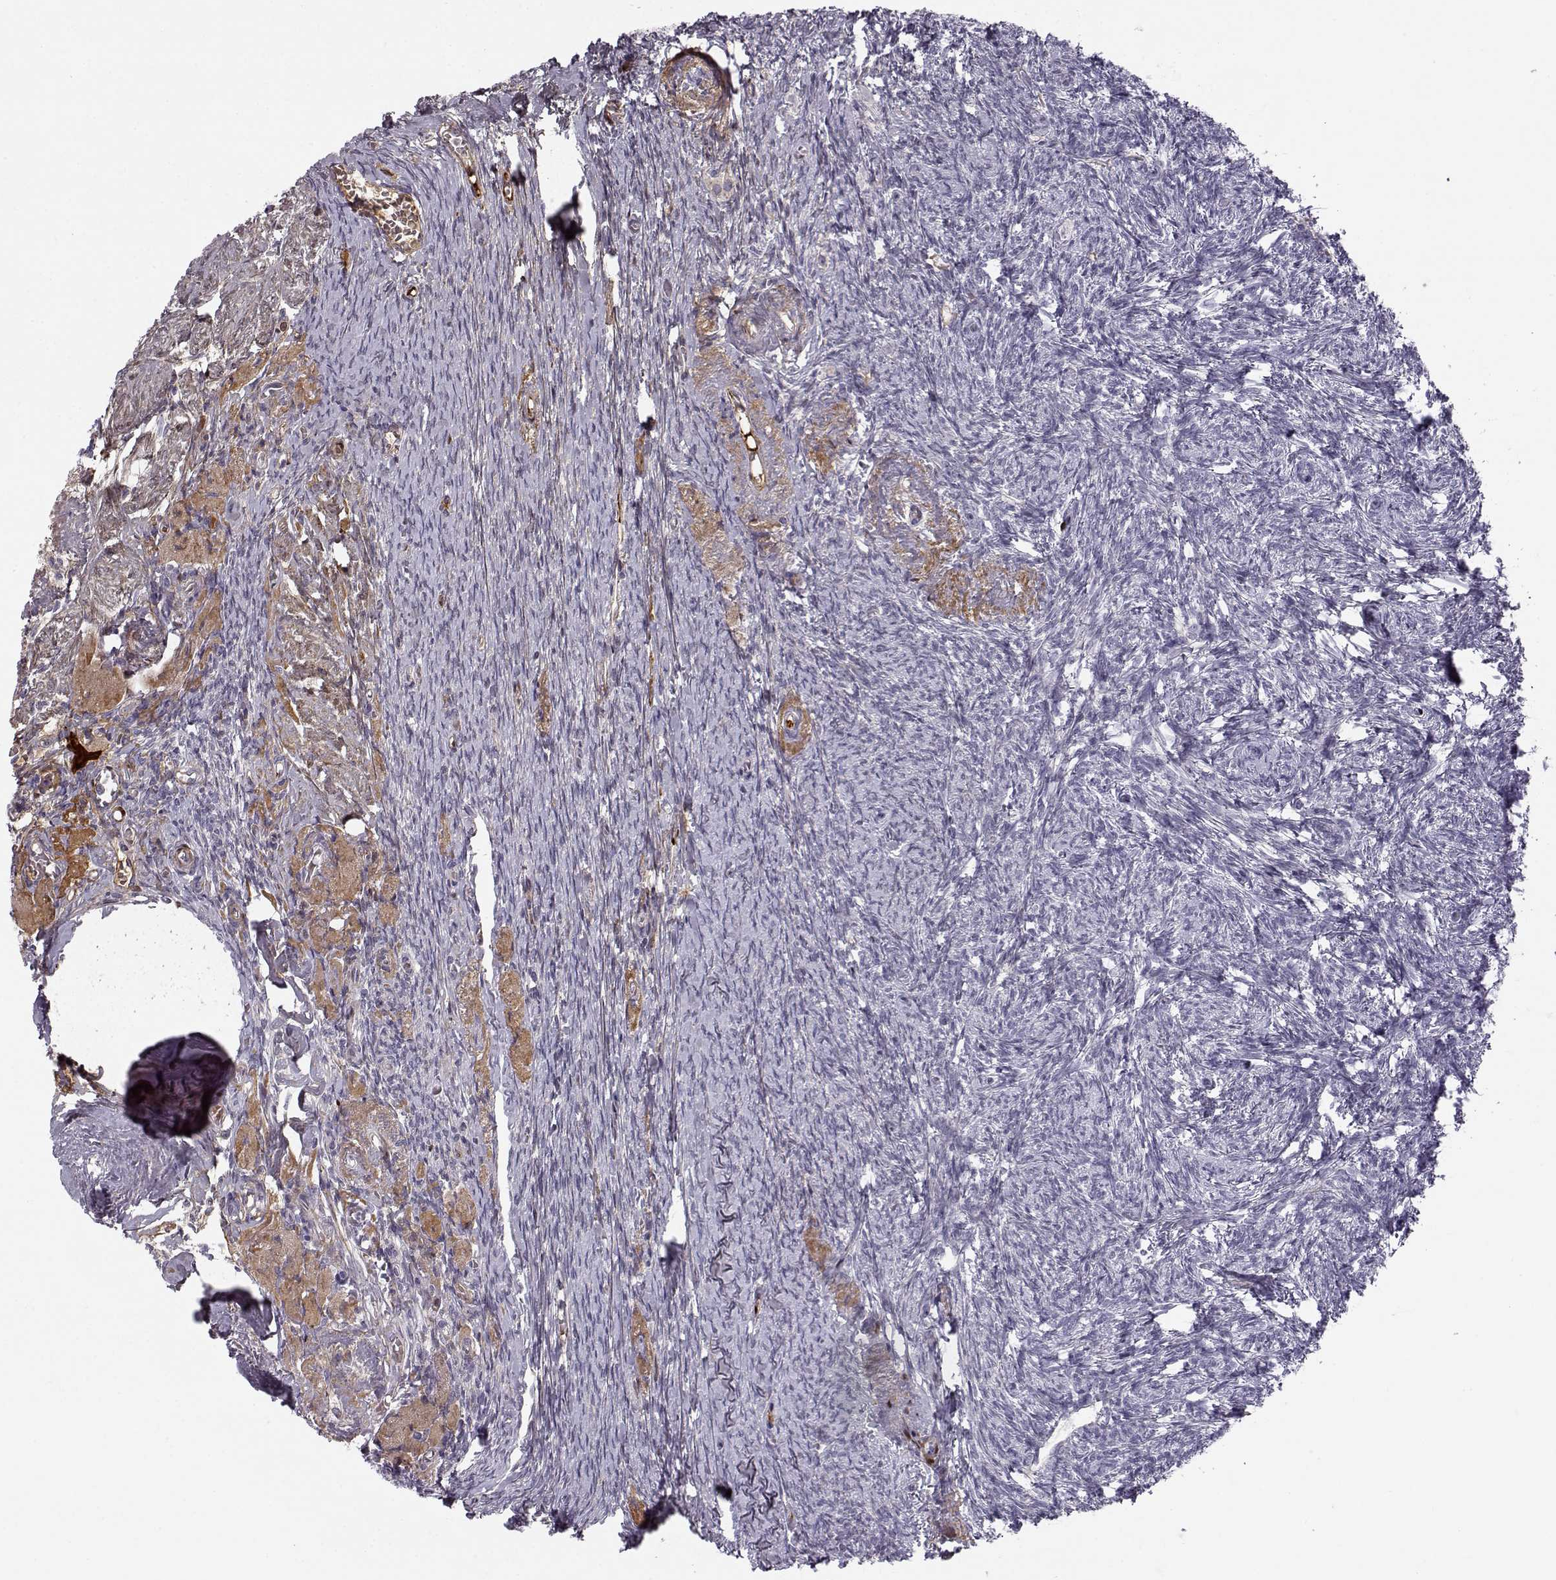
{"staining": {"intensity": "negative", "quantity": "none", "location": "none"}, "tissue": "ovary", "cell_type": "Follicle cells", "image_type": "normal", "snomed": [{"axis": "morphology", "description": "Normal tissue, NOS"}, {"axis": "topography", "description": "Ovary"}], "caption": "Ovary was stained to show a protein in brown. There is no significant expression in follicle cells. Nuclei are stained in blue.", "gene": "PABPC1L2A", "patient": {"sex": "female", "age": 72}}